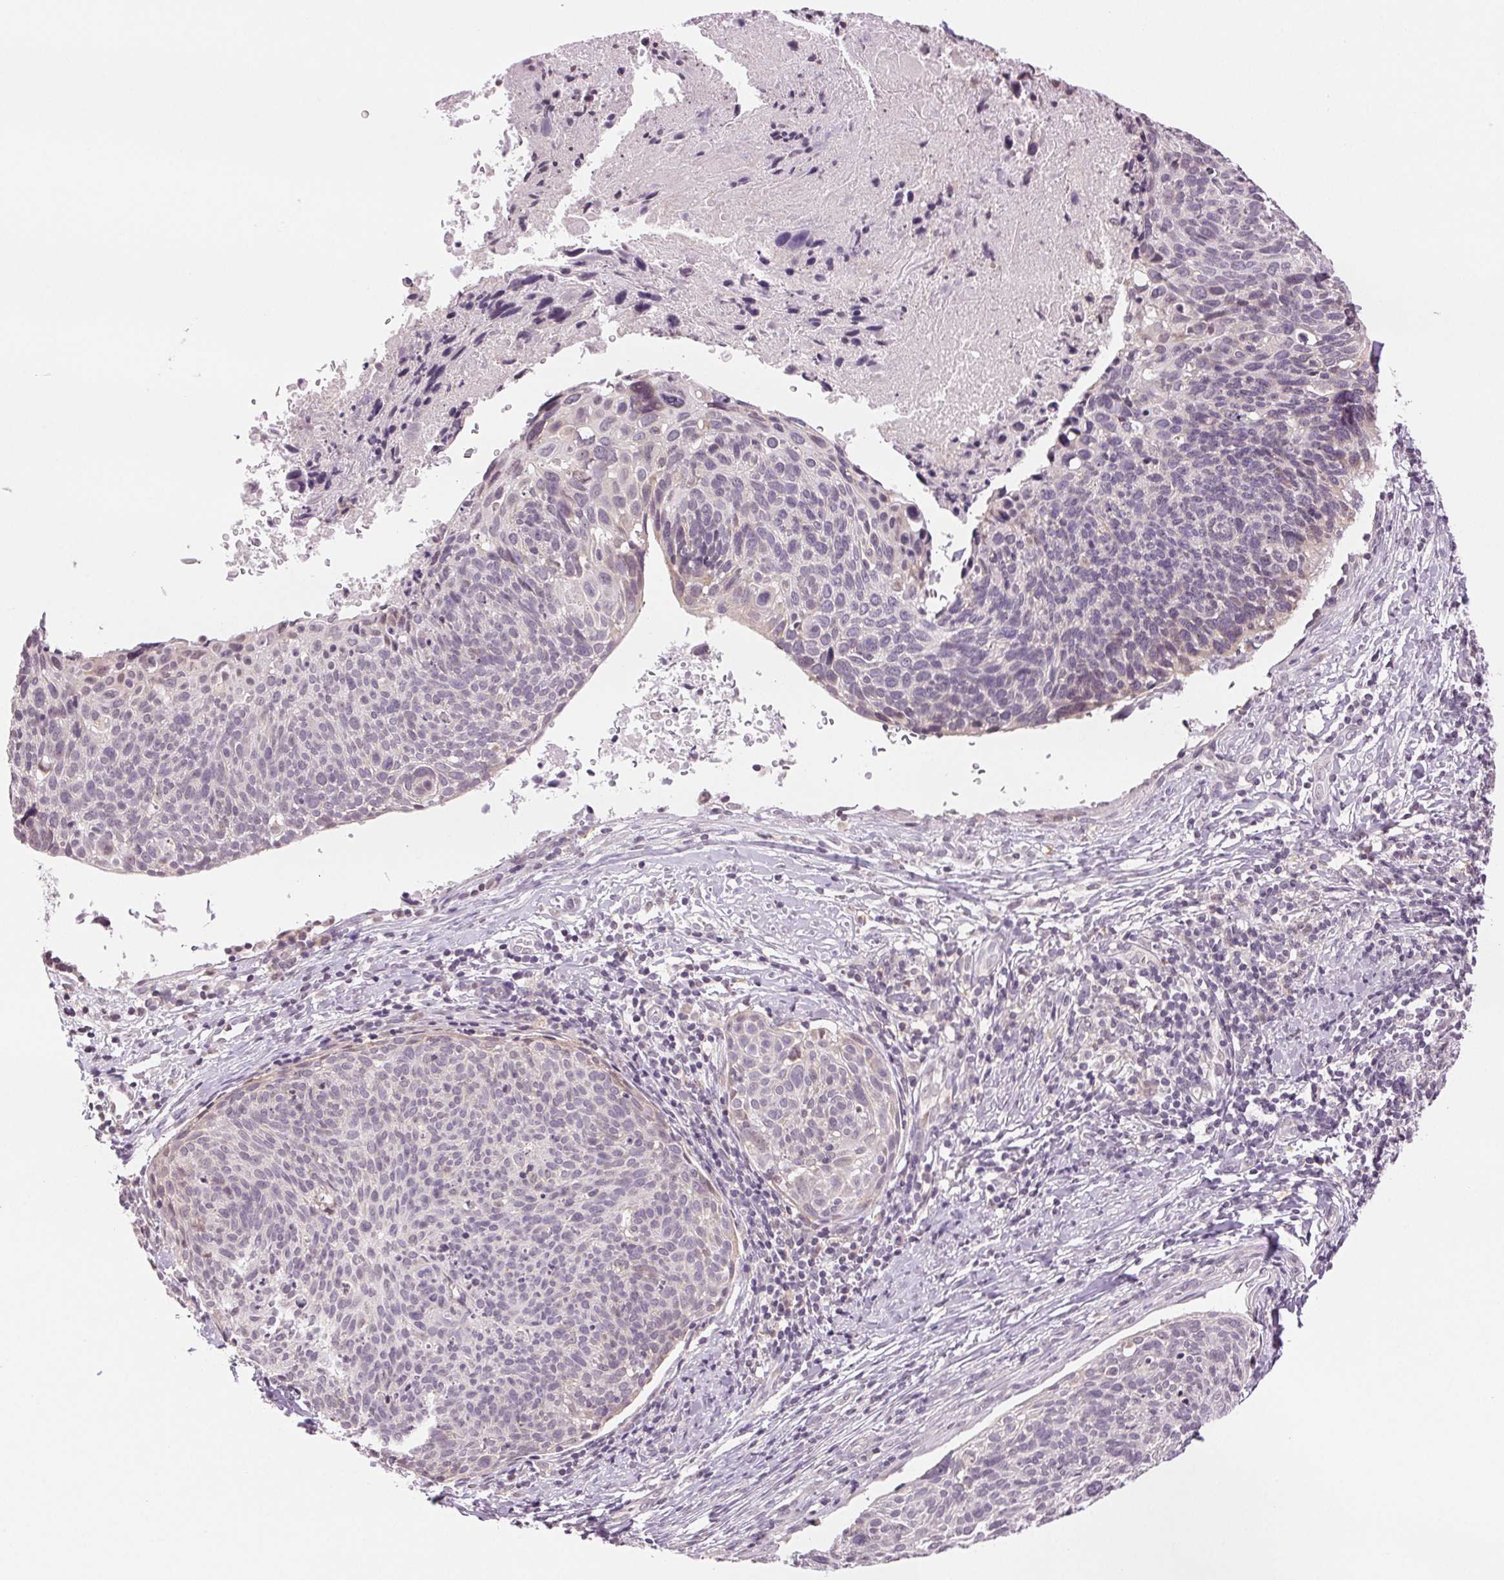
{"staining": {"intensity": "negative", "quantity": "none", "location": "none"}, "tissue": "cervical cancer", "cell_type": "Tumor cells", "image_type": "cancer", "snomed": [{"axis": "morphology", "description": "Squamous cell carcinoma, NOS"}, {"axis": "topography", "description": "Cervix"}], "caption": "A high-resolution image shows immunohistochemistry staining of squamous cell carcinoma (cervical), which displays no significant positivity in tumor cells.", "gene": "TNNT3", "patient": {"sex": "female", "age": 49}}